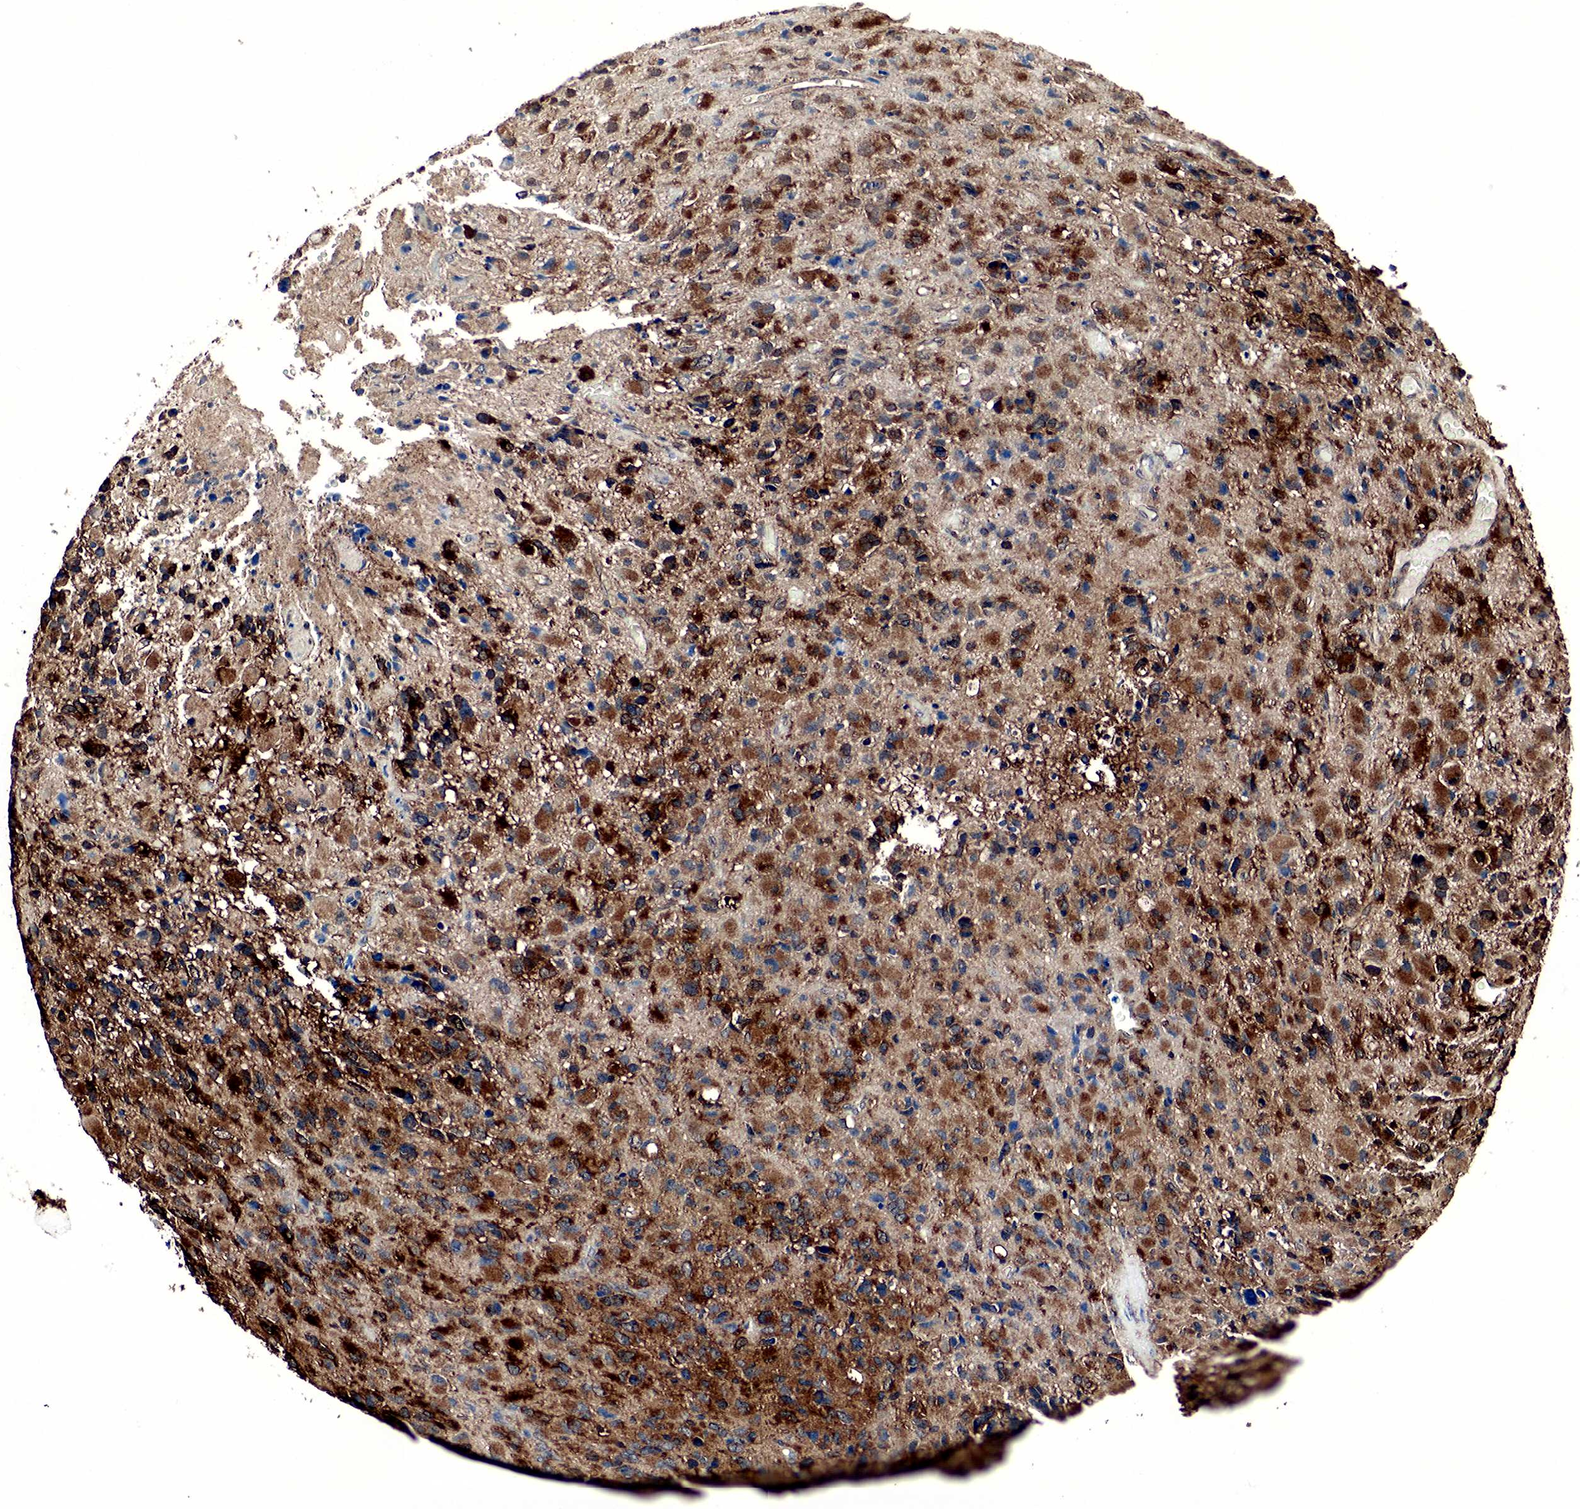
{"staining": {"intensity": "moderate", "quantity": "25%-75%", "location": "cytoplasmic/membranous,nuclear"}, "tissue": "glioma", "cell_type": "Tumor cells", "image_type": "cancer", "snomed": [{"axis": "morphology", "description": "Glioma, malignant, High grade"}, {"axis": "topography", "description": "Brain"}], "caption": "Immunohistochemistry (IHC) of glioma reveals medium levels of moderate cytoplasmic/membranous and nuclear expression in about 25%-75% of tumor cells.", "gene": "SPIN1", "patient": {"sex": "male", "age": 69}}